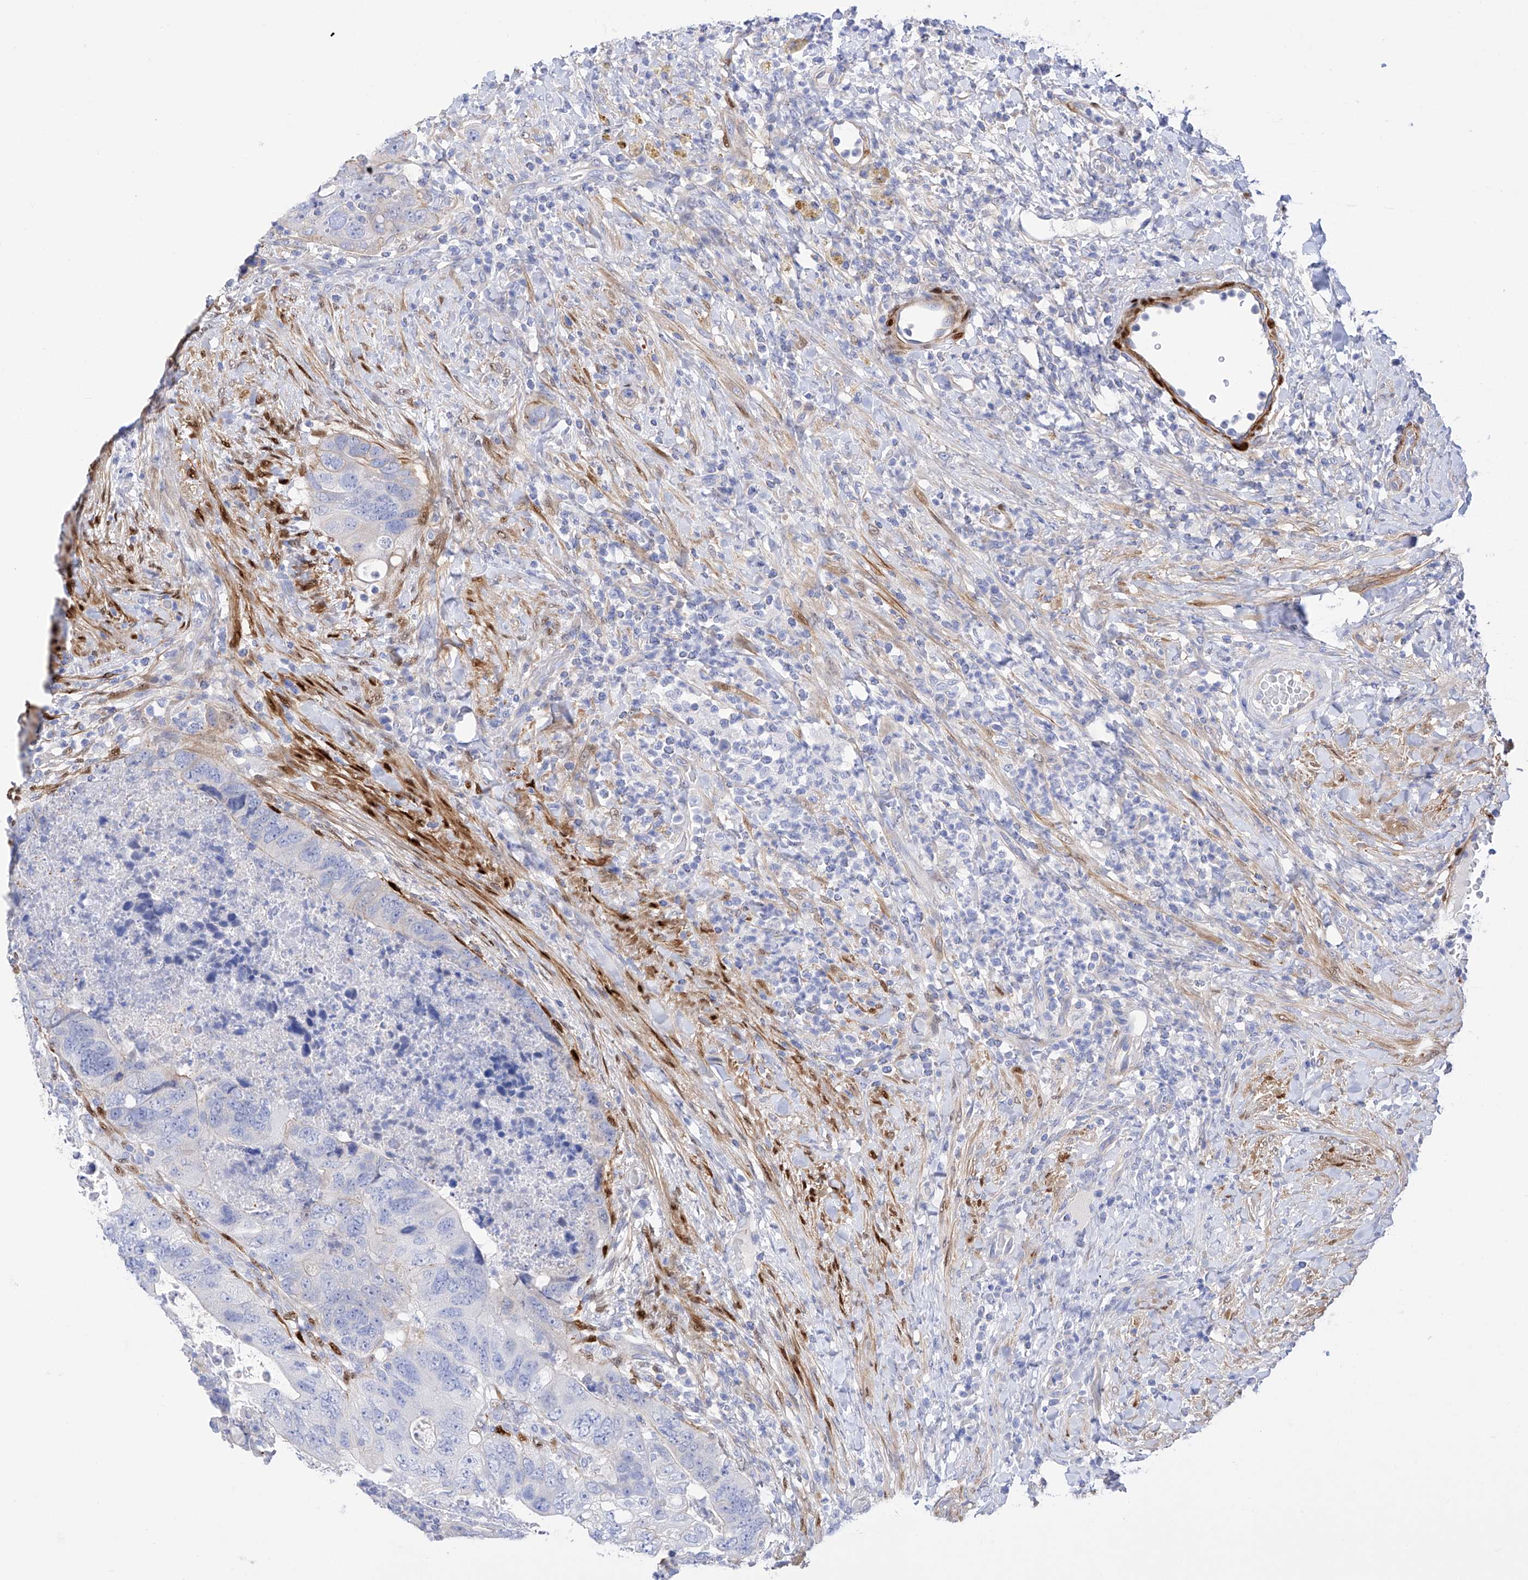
{"staining": {"intensity": "weak", "quantity": "<25%", "location": "cytoplasmic/membranous"}, "tissue": "colorectal cancer", "cell_type": "Tumor cells", "image_type": "cancer", "snomed": [{"axis": "morphology", "description": "Adenocarcinoma, NOS"}, {"axis": "topography", "description": "Rectum"}], "caption": "Tumor cells are negative for brown protein staining in colorectal cancer.", "gene": "TRPC7", "patient": {"sex": "male", "age": 59}}